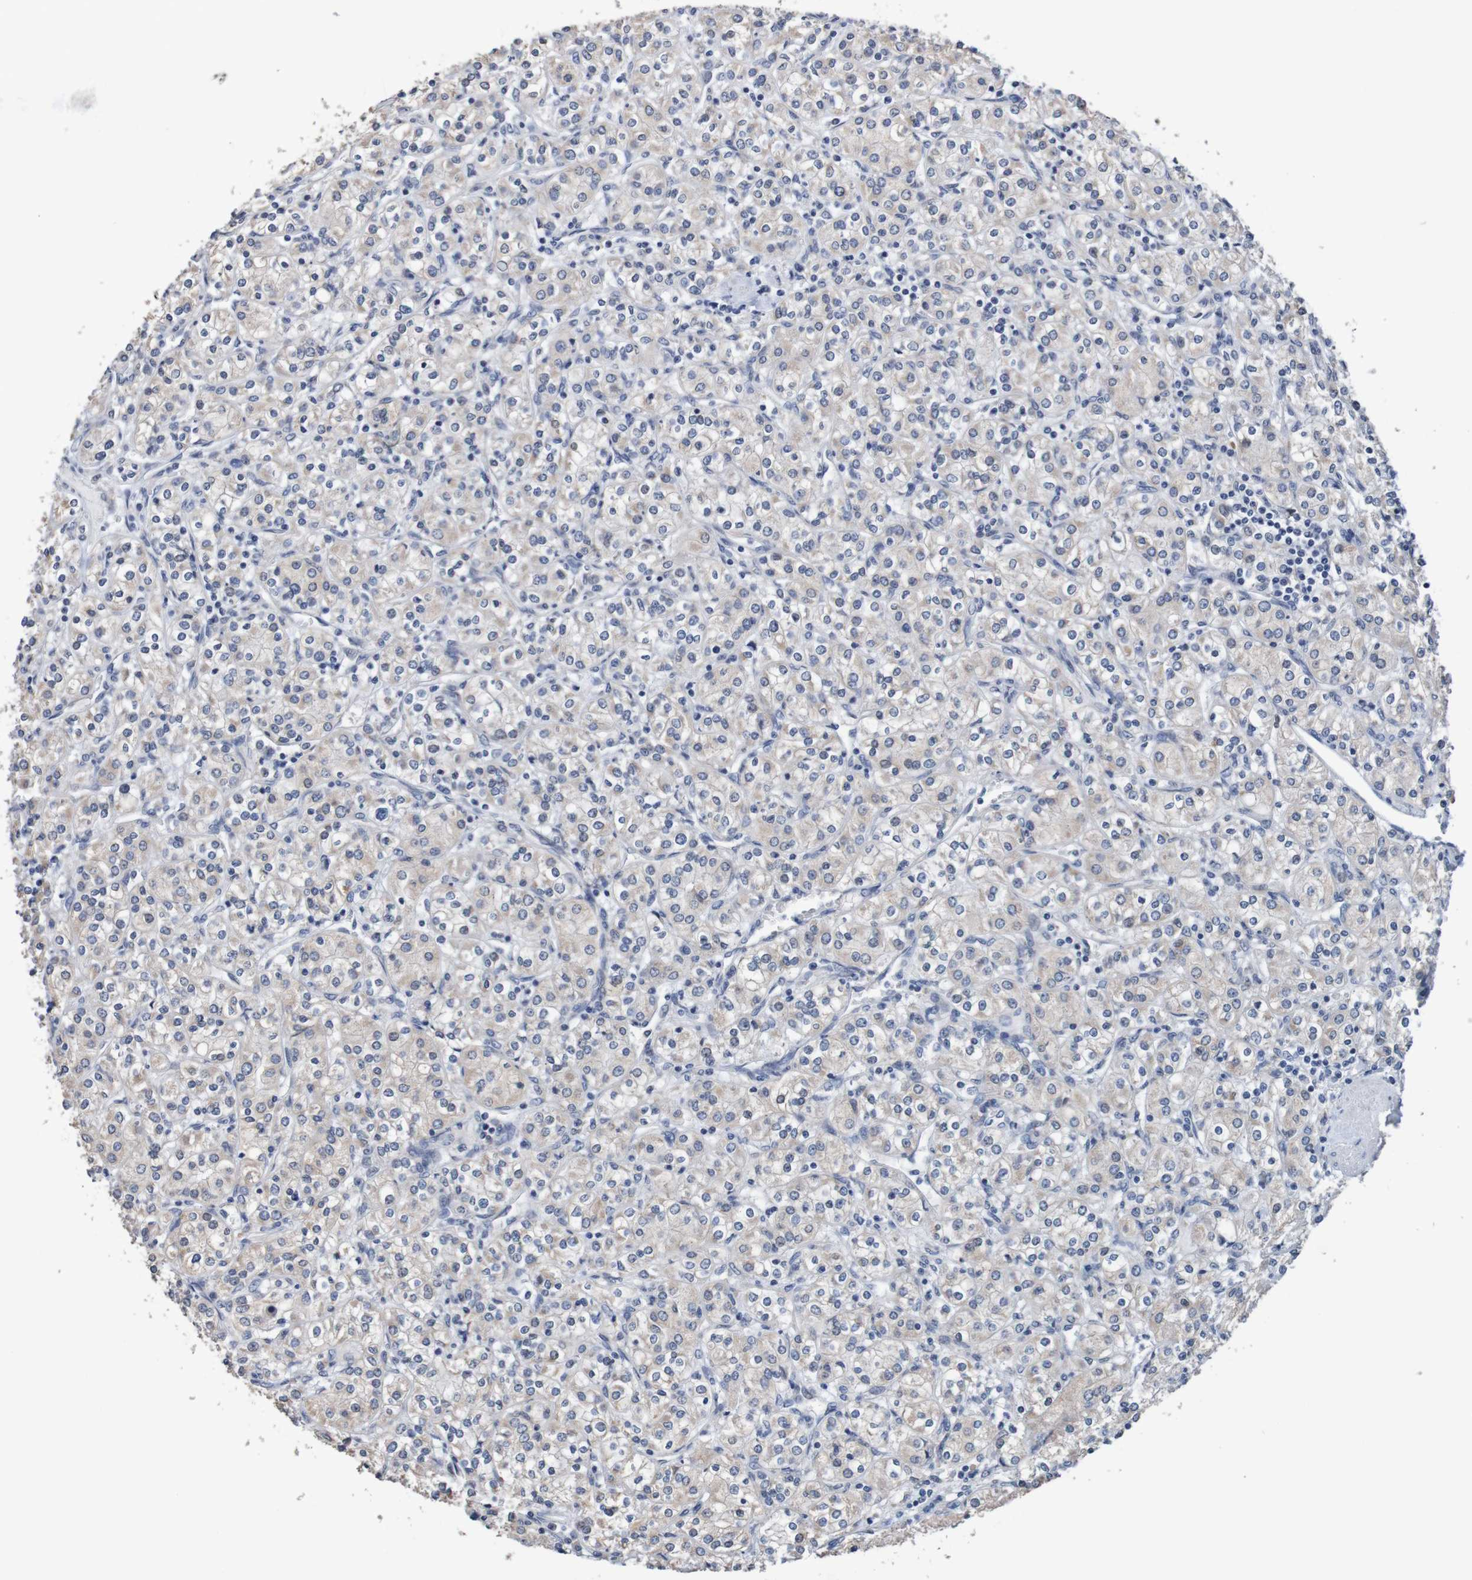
{"staining": {"intensity": "negative", "quantity": "none", "location": "none"}, "tissue": "renal cancer", "cell_type": "Tumor cells", "image_type": "cancer", "snomed": [{"axis": "morphology", "description": "Adenocarcinoma, NOS"}, {"axis": "topography", "description": "Kidney"}], "caption": "Immunohistochemistry (IHC) photomicrograph of renal adenocarcinoma stained for a protein (brown), which displays no expression in tumor cells. Brightfield microscopy of immunohistochemistry stained with DAB (3,3'-diaminobenzidine) (brown) and hematoxylin (blue), captured at high magnification.", "gene": "FIBP", "patient": {"sex": "male", "age": 77}}